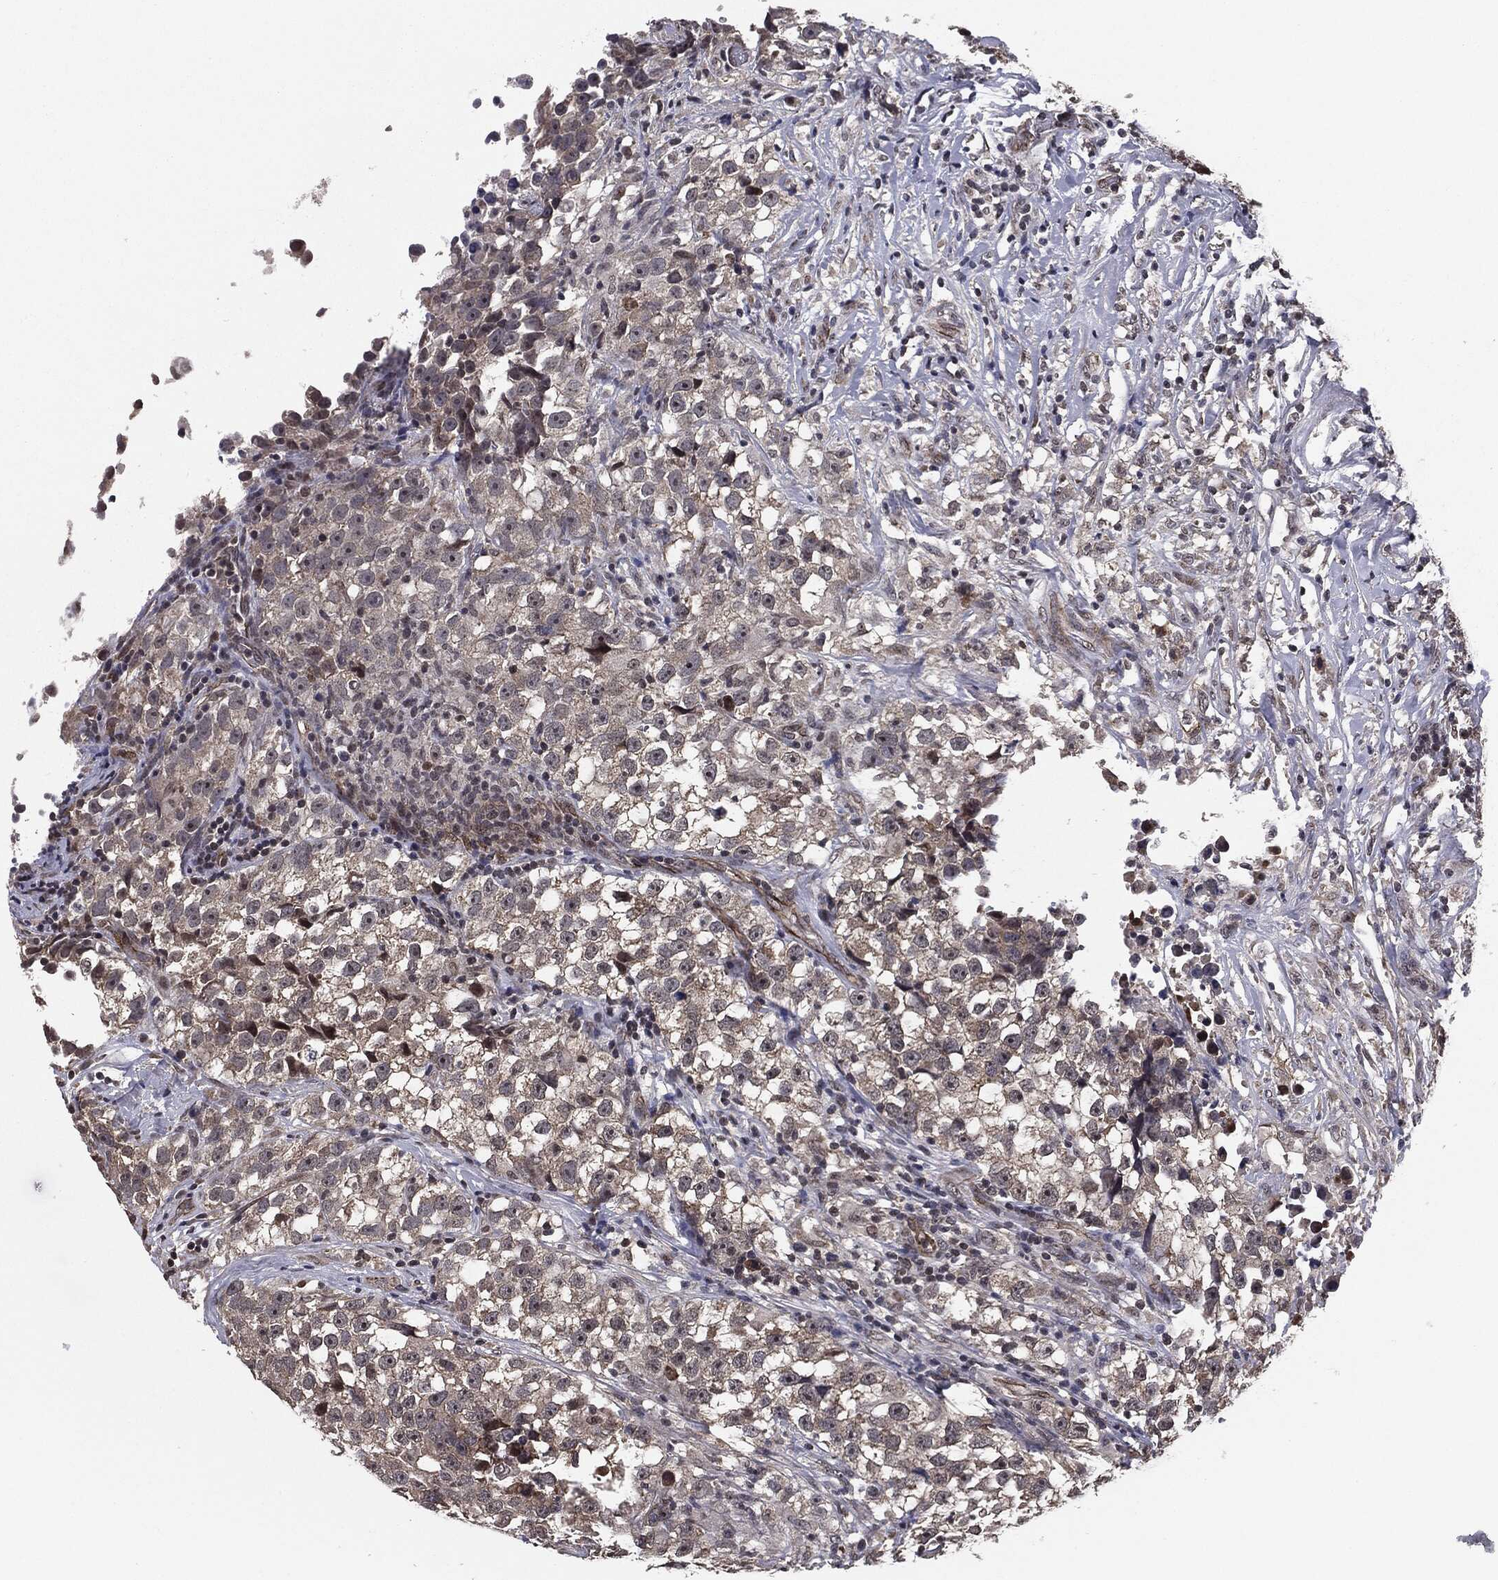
{"staining": {"intensity": "negative", "quantity": "none", "location": "none"}, "tissue": "testis cancer", "cell_type": "Tumor cells", "image_type": "cancer", "snomed": [{"axis": "morphology", "description": "Seminoma, NOS"}, {"axis": "topography", "description": "Testis"}], "caption": "Human testis cancer stained for a protein using IHC exhibits no expression in tumor cells.", "gene": "PTPA", "patient": {"sex": "male", "age": 46}}